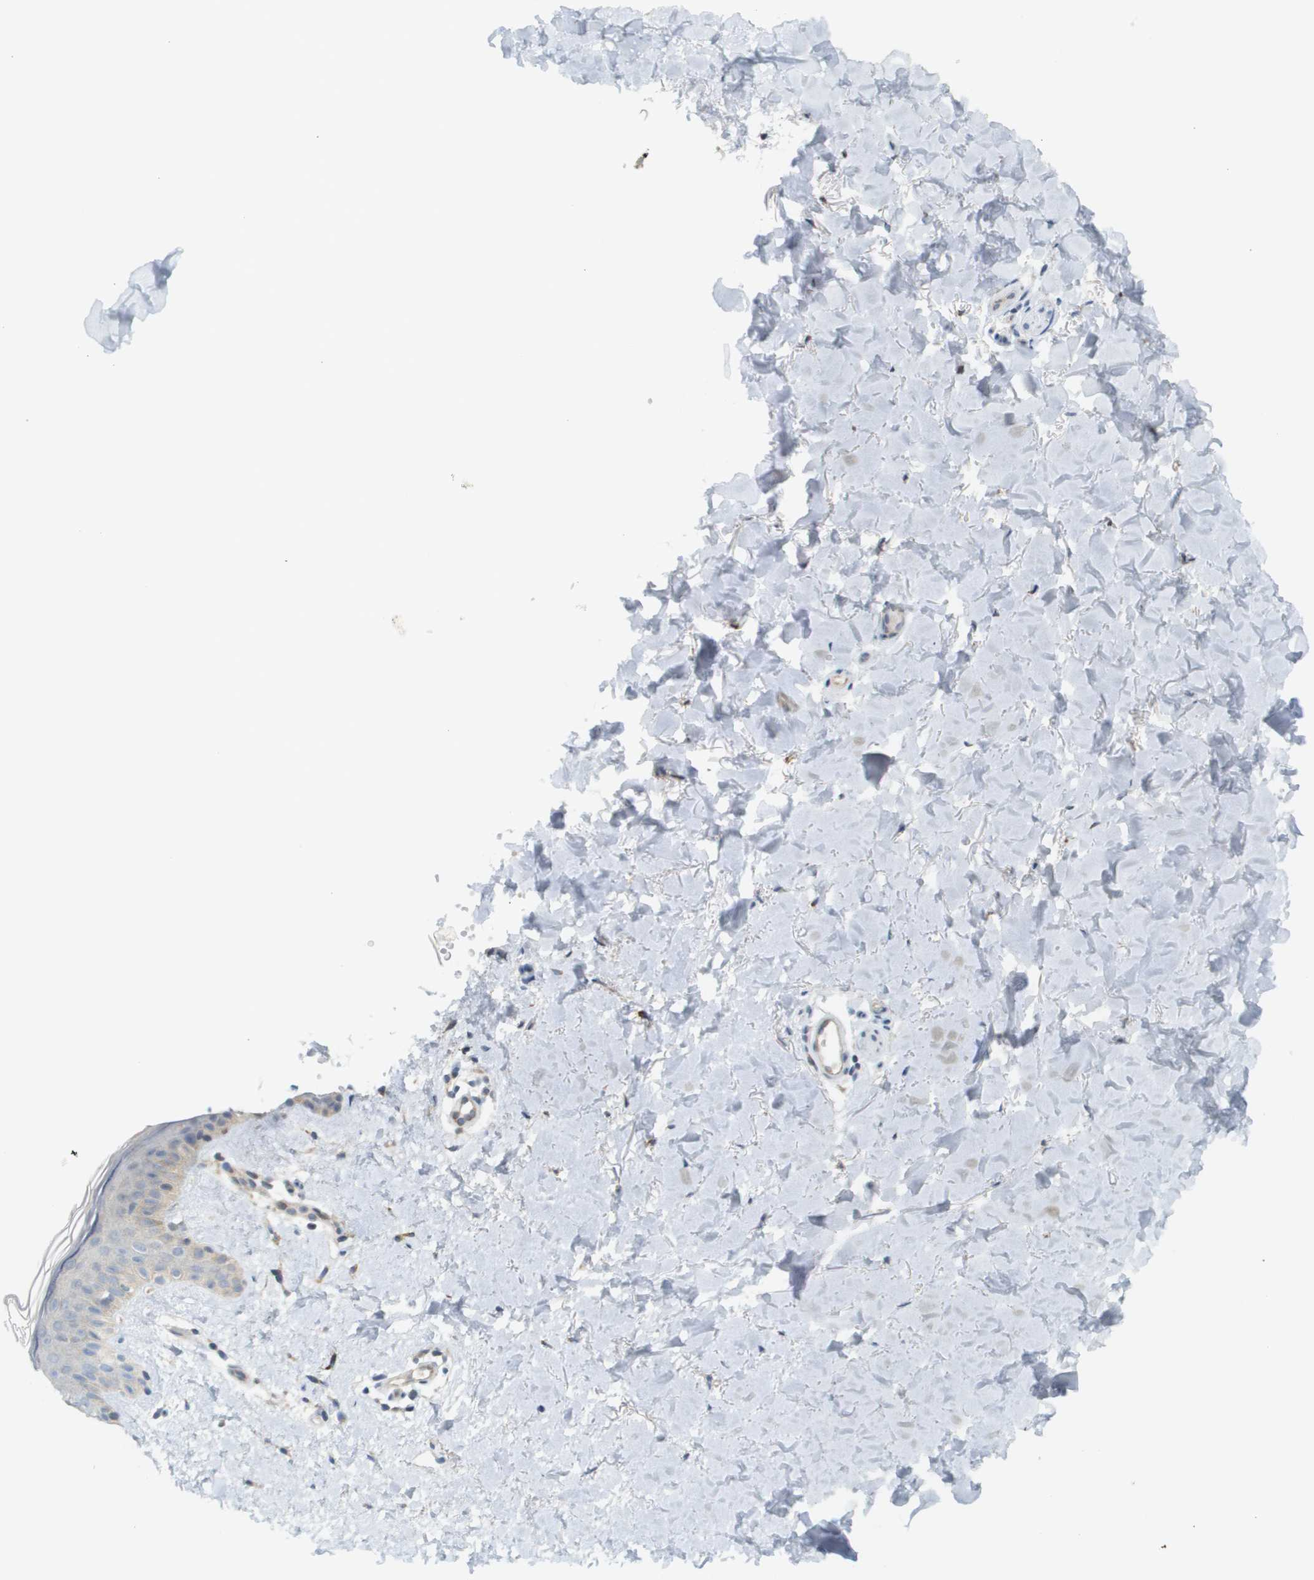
{"staining": {"intensity": "negative", "quantity": "none", "location": "none"}, "tissue": "skin", "cell_type": "Fibroblasts", "image_type": "normal", "snomed": [{"axis": "morphology", "description": "Normal tissue, NOS"}, {"axis": "topography", "description": "Skin"}], "caption": "A high-resolution photomicrograph shows immunohistochemistry (IHC) staining of normal skin, which reveals no significant expression in fibroblasts.", "gene": "PROC", "patient": {"sex": "male", "age": 40}}